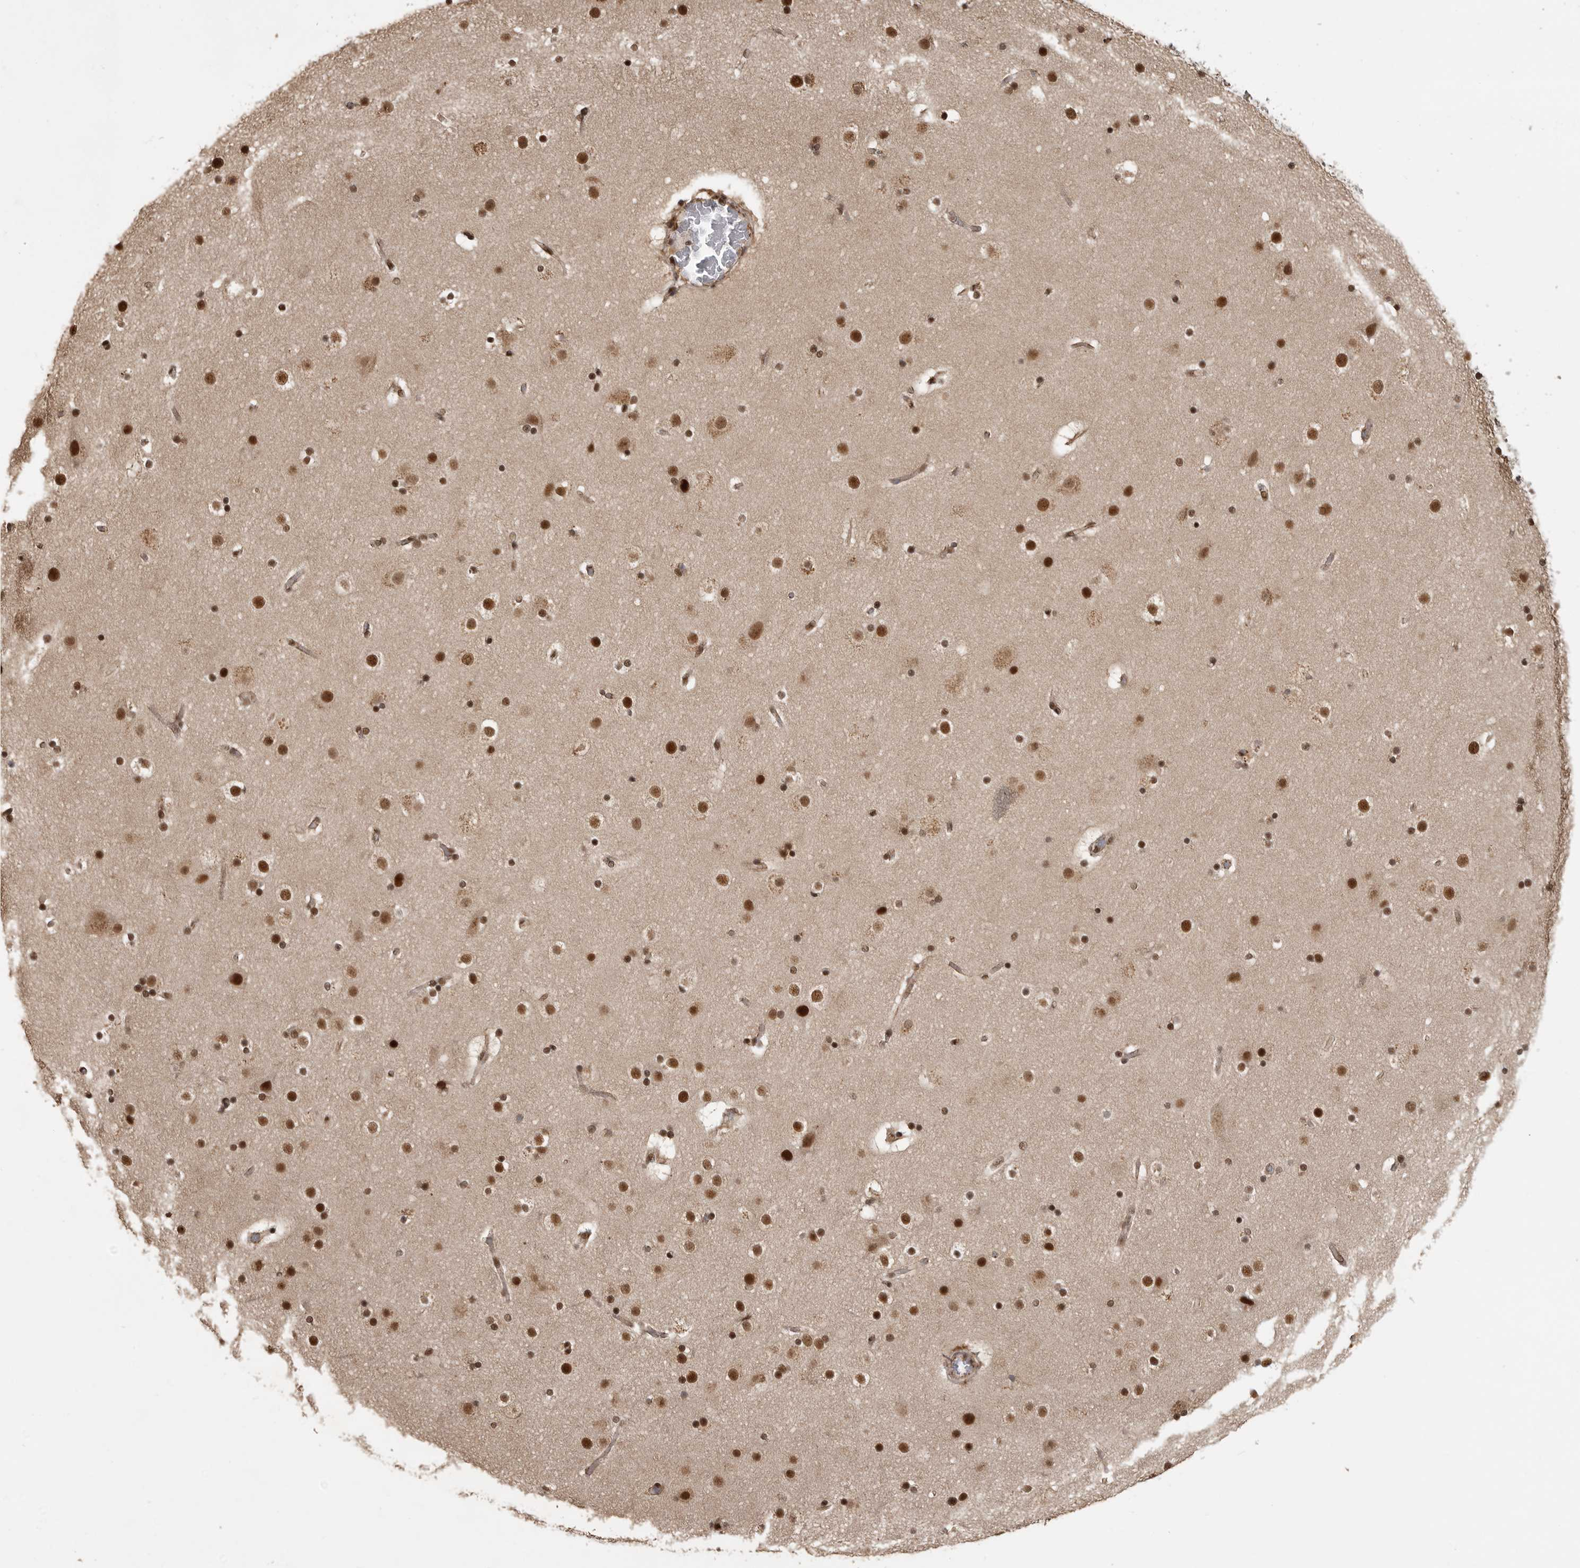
{"staining": {"intensity": "moderate", "quantity": ">75%", "location": "cytoplasmic/membranous,nuclear"}, "tissue": "cerebral cortex", "cell_type": "Endothelial cells", "image_type": "normal", "snomed": [{"axis": "morphology", "description": "Normal tissue, NOS"}, {"axis": "topography", "description": "Cerebral cortex"}], "caption": "The photomicrograph displays immunohistochemical staining of normal cerebral cortex. There is moderate cytoplasmic/membranous,nuclear positivity is identified in about >75% of endothelial cells.", "gene": "CBLL1", "patient": {"sex": "male", "age": 57}}